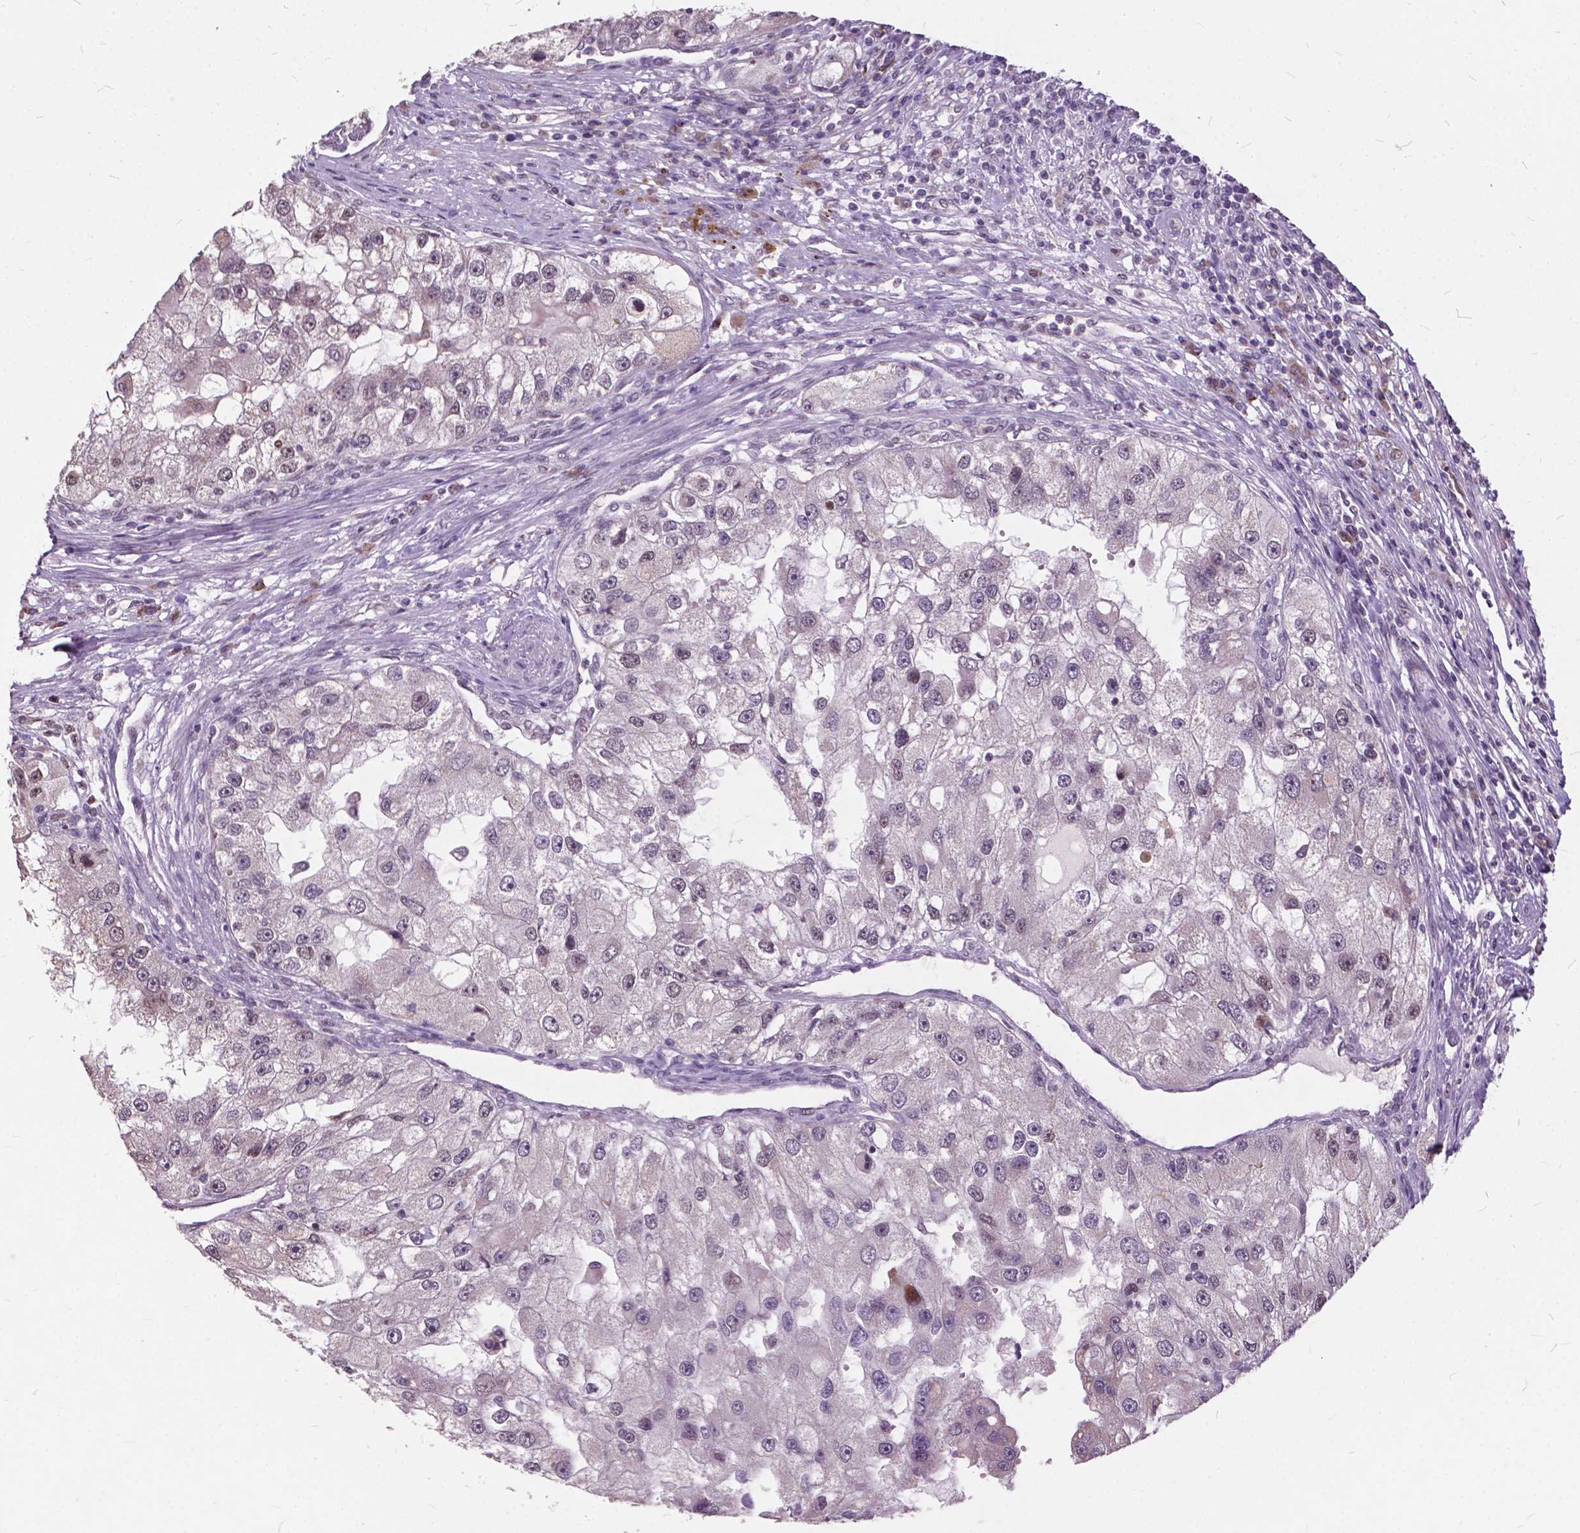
{"staining": {"intensity": "negative", "quantity": "none", "location": "none"}, "tissue": "renal cancer", "cell_type": "Tumor cells", "image_type": "cancer", "snomed": [{"axis": "morphology", "description": "Adenocarcinoma, NOS"}, {"axis": "topography", "description": "Kidney"}], "caption": "Immunohistochemical staining of renal adenocarcinoma displays no significant expression in tumor cells.", "gene": "MSH2", "patient": {"sex": "male", "age": 63}}